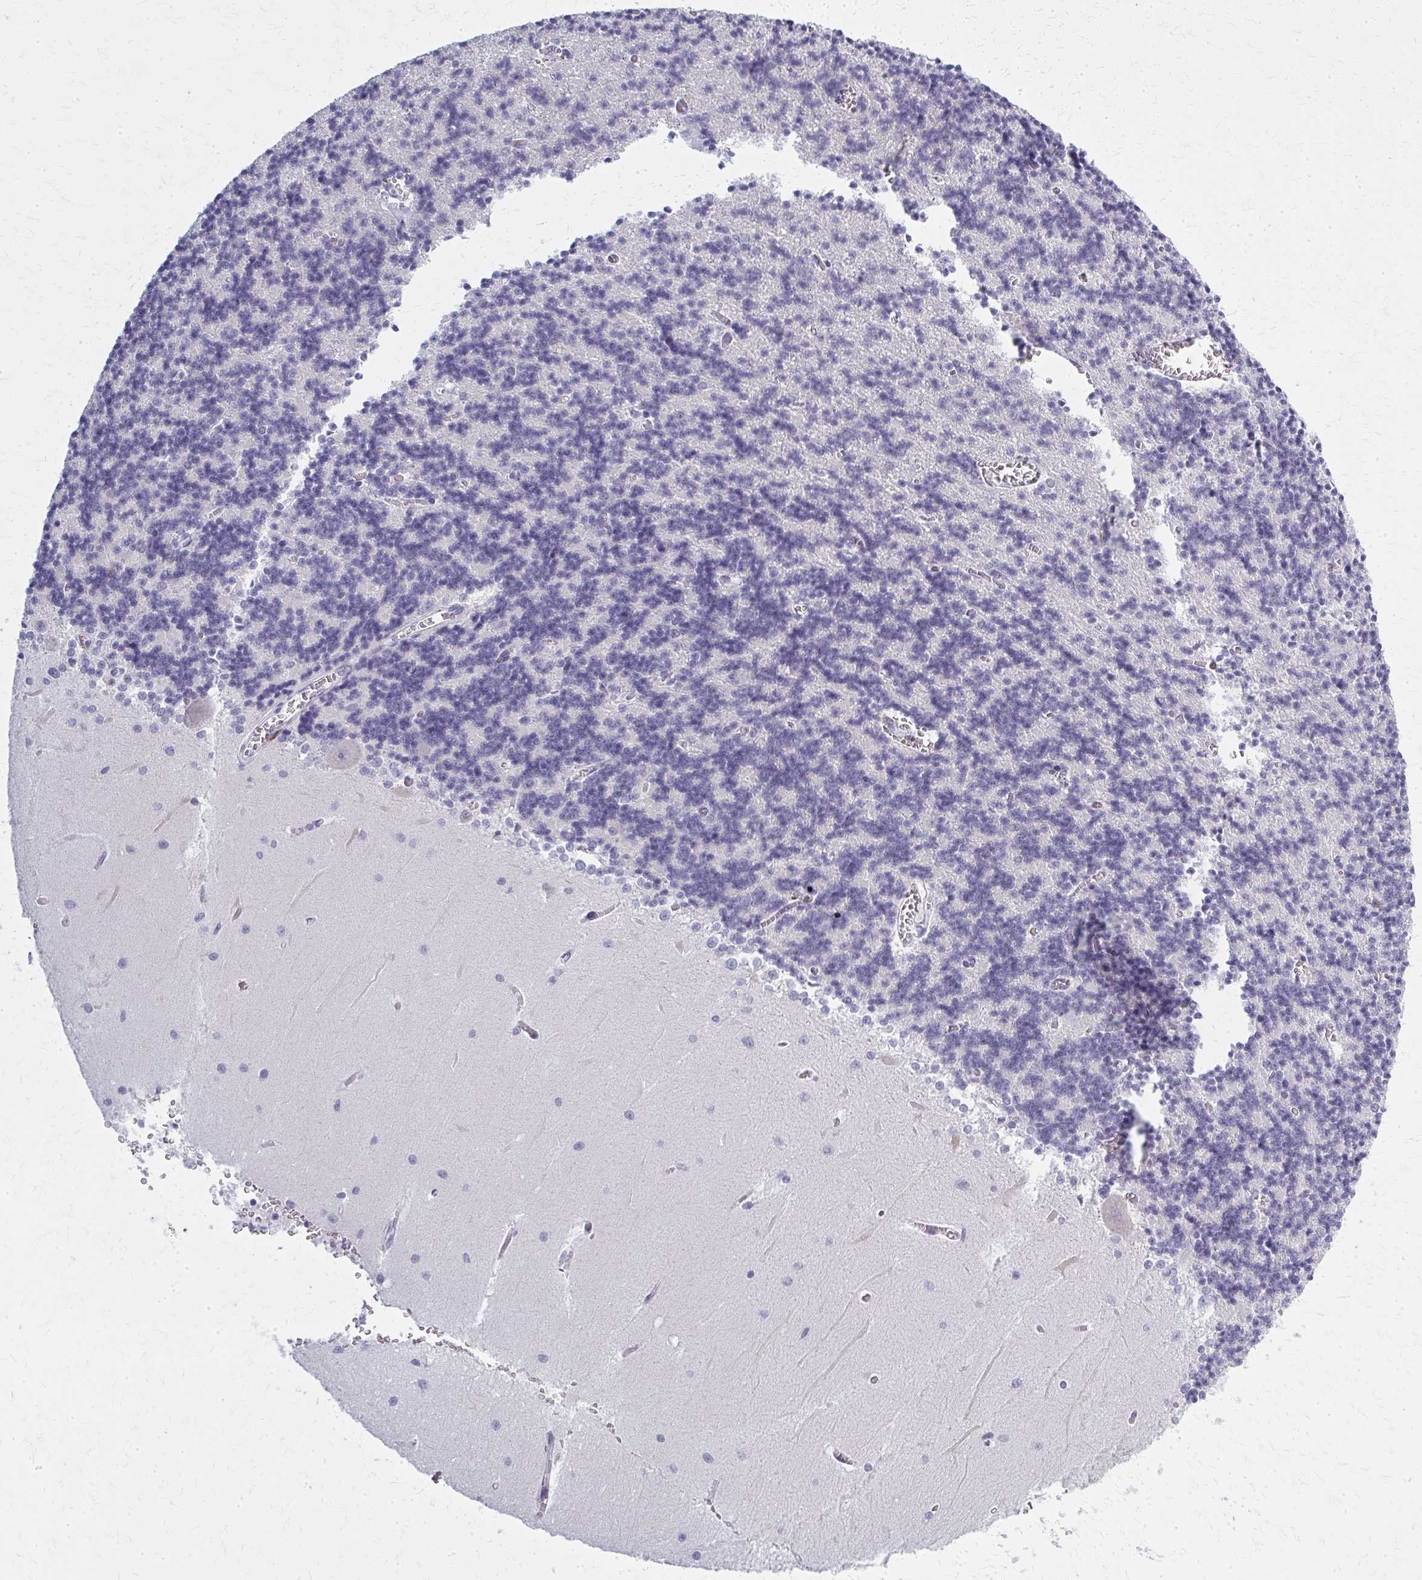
{"staining": {"intensity": "negative", "quantity": "none", "location": "none"}, "tissue": "cerebellum", "cell_type": "Cells in granular layer", "image_type": "normal", "snomed": [{"axis": "morphology", "description": "Normal tissue, NOS"}, {"axis": "topography", "description": "Cerebellum"}], "caption": "DAB (3,3'-diaminobenzidine) immunohistochemical staining of unremarkable cerebellum shows no significant positivity in cells in granular layer. (Stains: DAB (3,3'-diaminobenzidine) IHC with hematoxylin counter stain, Microscopy: brightfield microscopy at high magnification).", "gene": "CASQ2", "patient": {"sex": "male", "age": 37}}